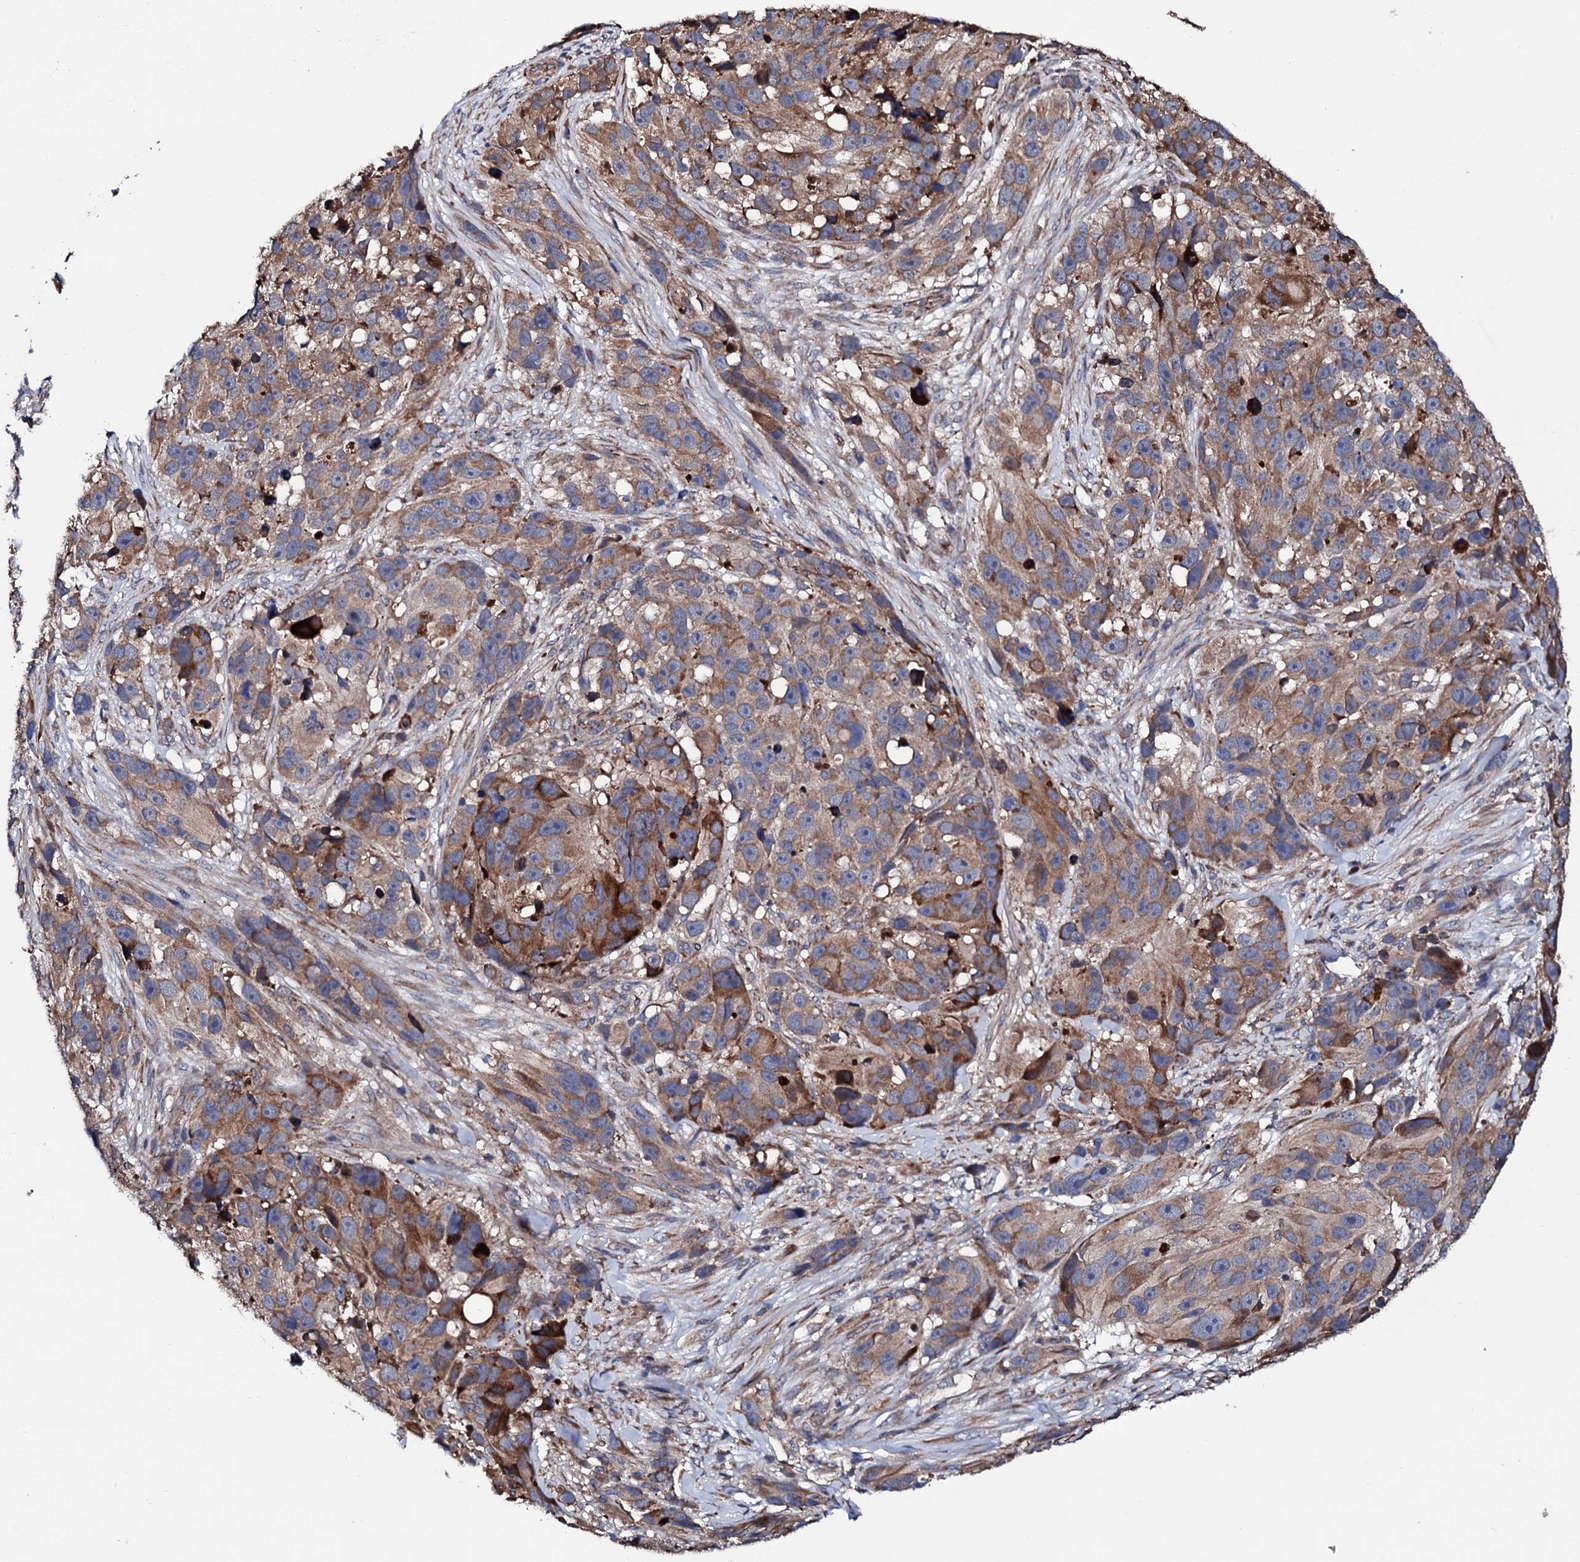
{"staining": {"intensity": "strong", "quantity": ">75%", "location": "cytoplasmic/membranous"}, "tissue": "melanoma", "cell_type": "Tumor cells", "image_type": "cancer", "snomed": [{"axis": "morphology", "description": "Malignant melanoma, NOS"}, {"axis": "topography", "description": "Skin"}], "caption": "Human malignant melanoma stained with a protein marker exhibits strong staining in tumor cells.", "gene": "LIPT2", "patient": {"sex": "male", "age": 84}}